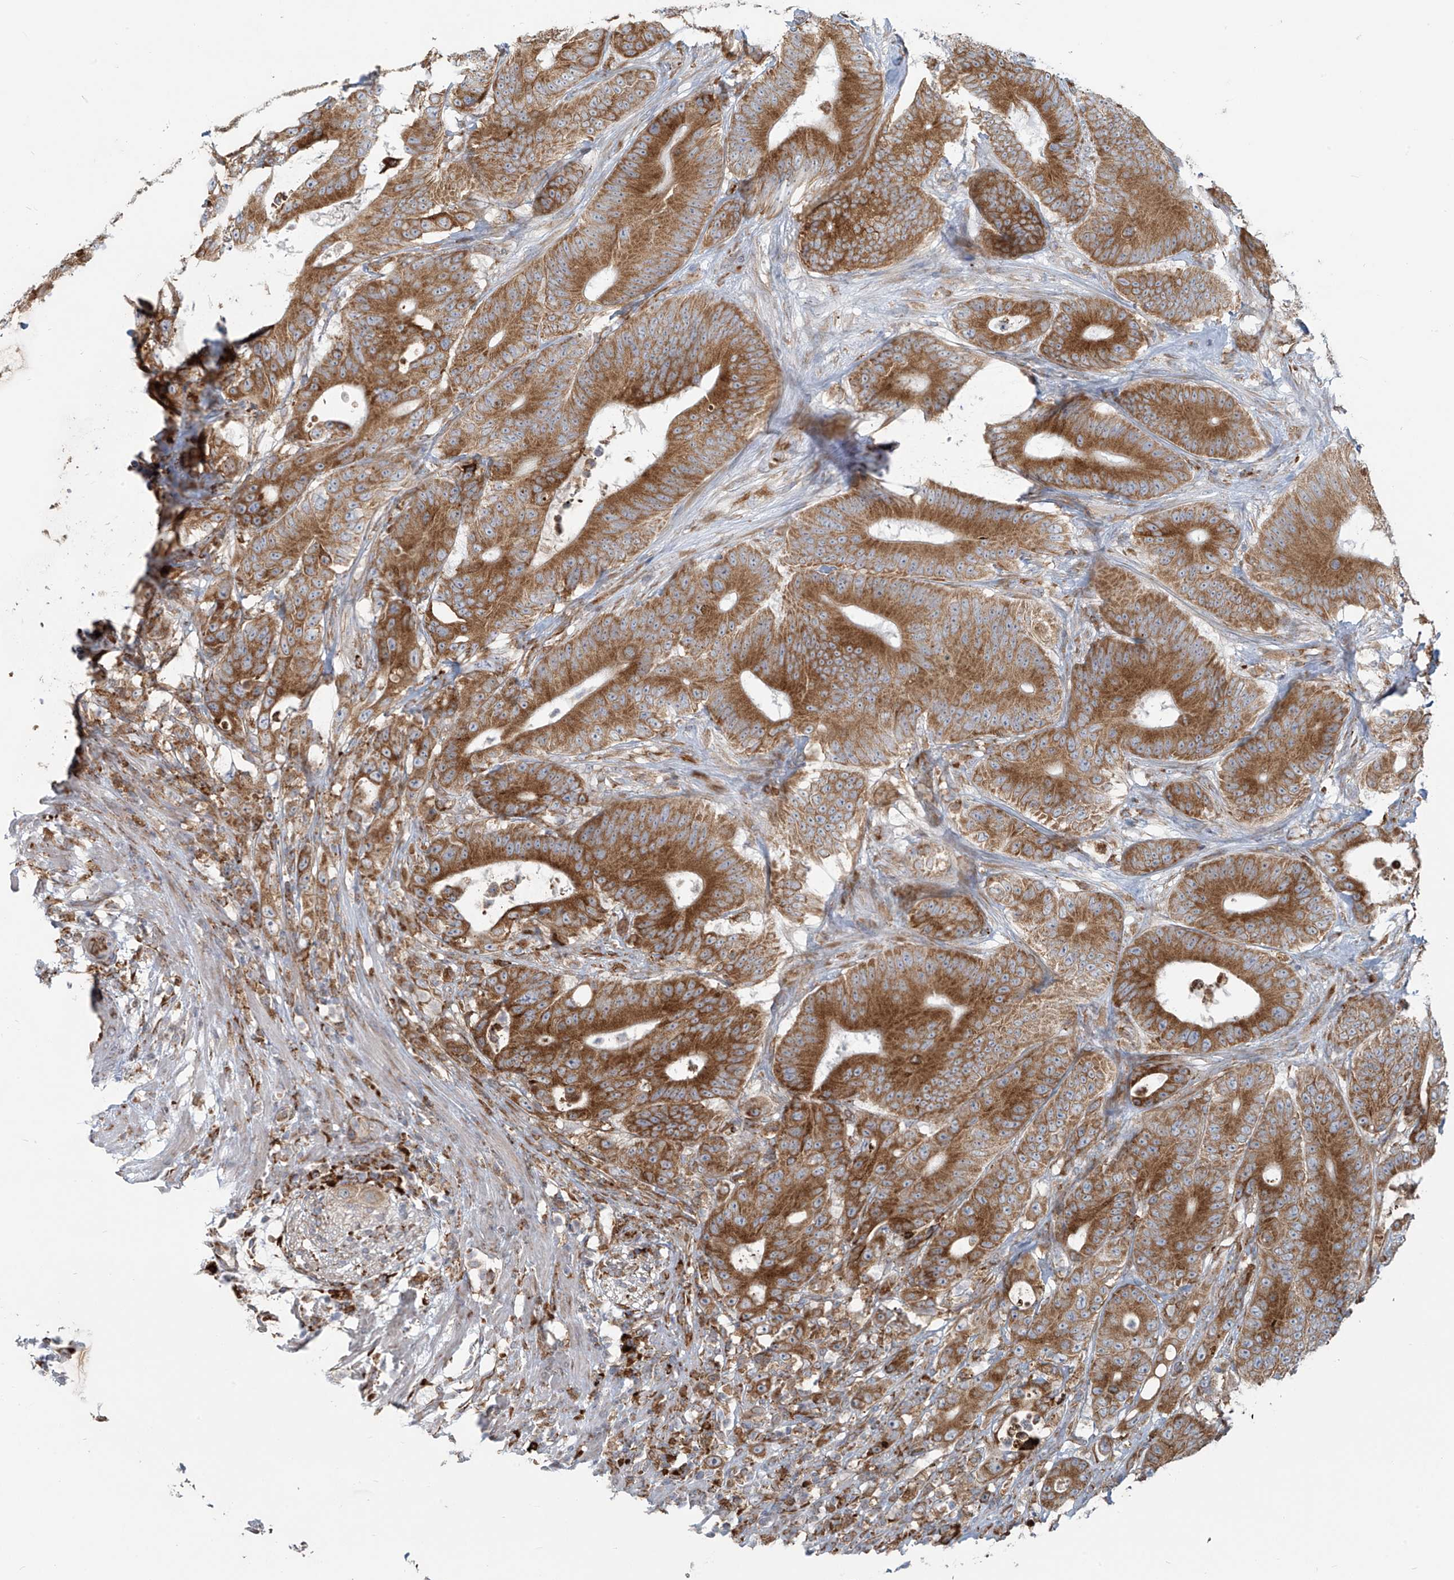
{"staining": {"intensity": "moderate", "quantity": ">75%", "location": "cytoplasmic/membranous"}, "tissue": "colorectal cancer", "cell_type": "Tumor cells", "image_type": "cancer", "snomed": [{"axis": "morphology", "description": "Adenocarcinoma, NOS"}, {"axis": "topography", "description": "Colon"}], "caption": "Moderate cytoplasmic/membranous staining is identified in about >75% of tumor cells in colorectal adenocarcinoma.", "gene": "KATNIP", "patient": {"sex": "male", "age": 83}}